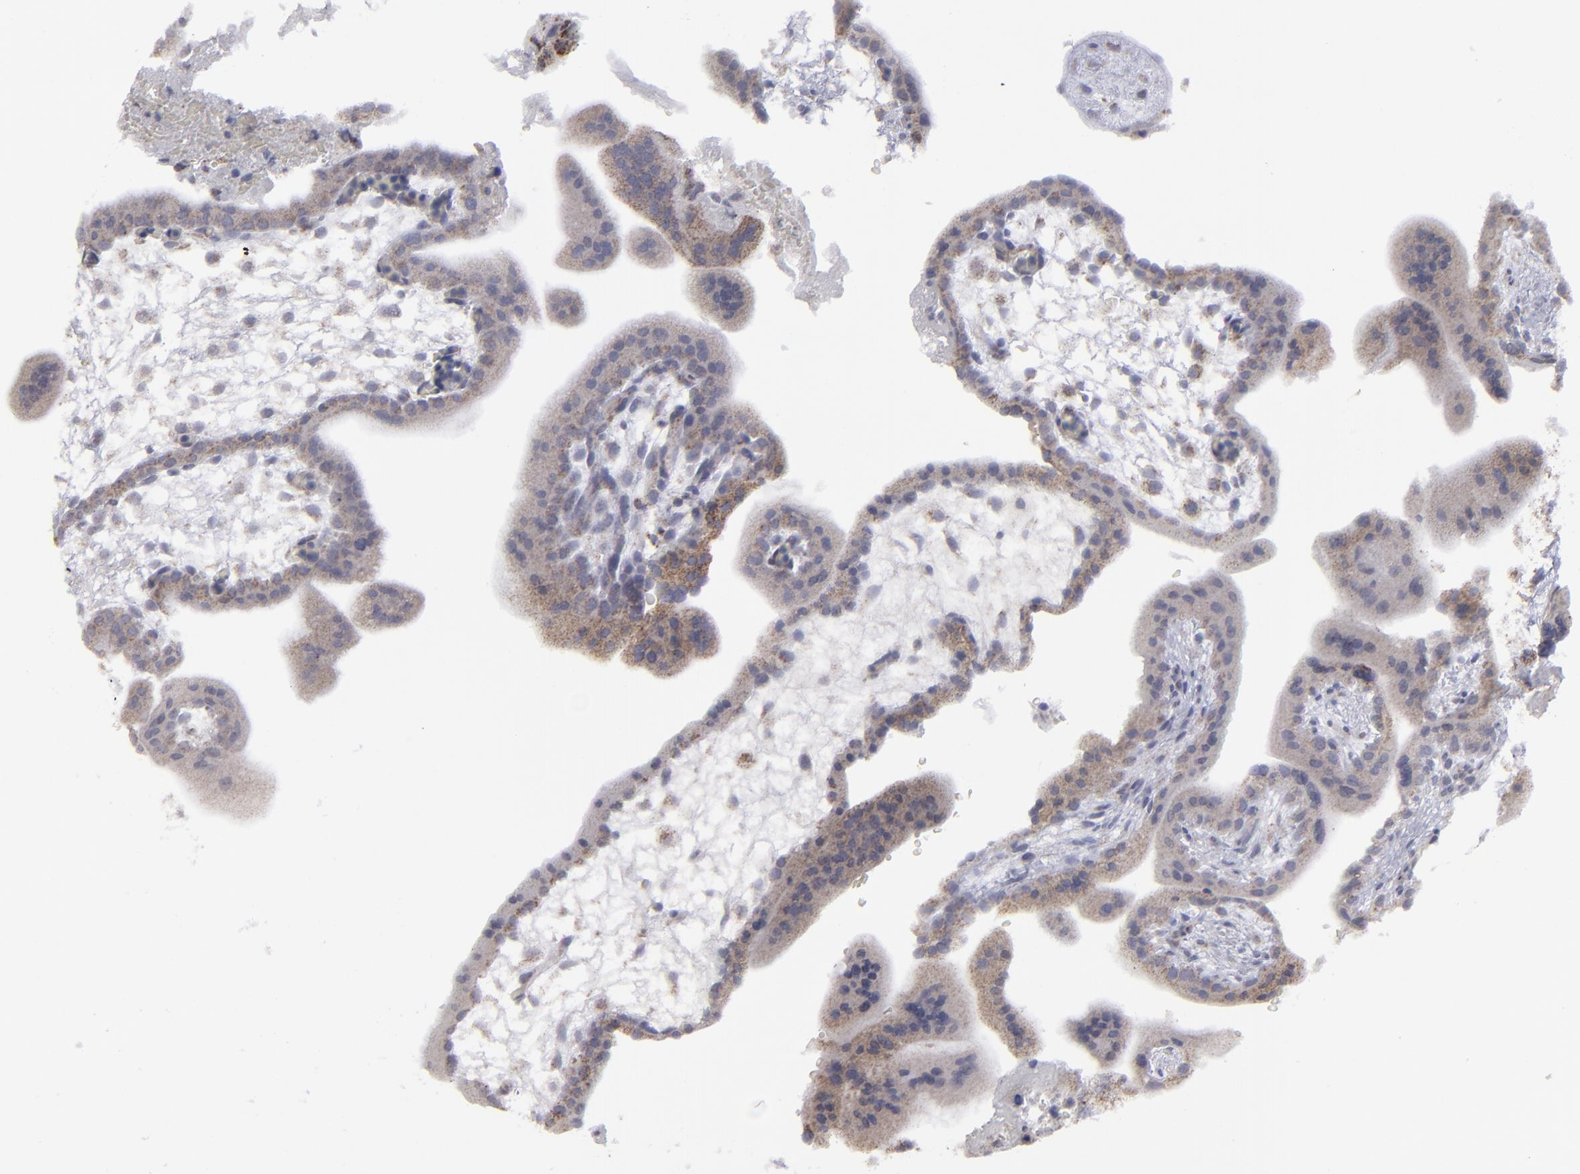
{"staining": {"intensity": "moderate", "quantity": "25%-75%", "location": "cytoplasmic/membranous"}, "tissue": "placenta", "cell_type": "Trophoblastic cells", "image_type": "normal", "snomed": [{"axis": "morphology", "description": "Normal tissue, NOS"}, {"axis": "topography", "description": "Placenta"}], "caption": "Protein staining by immunohistochemistry (IHC) reveals moderate cytoplasmic/membranous staining in about 25%-75% of trophoblastic cells in normal placenta.", "gene": "MYOM2", "patient": {"sex": "female", "age": 35}}